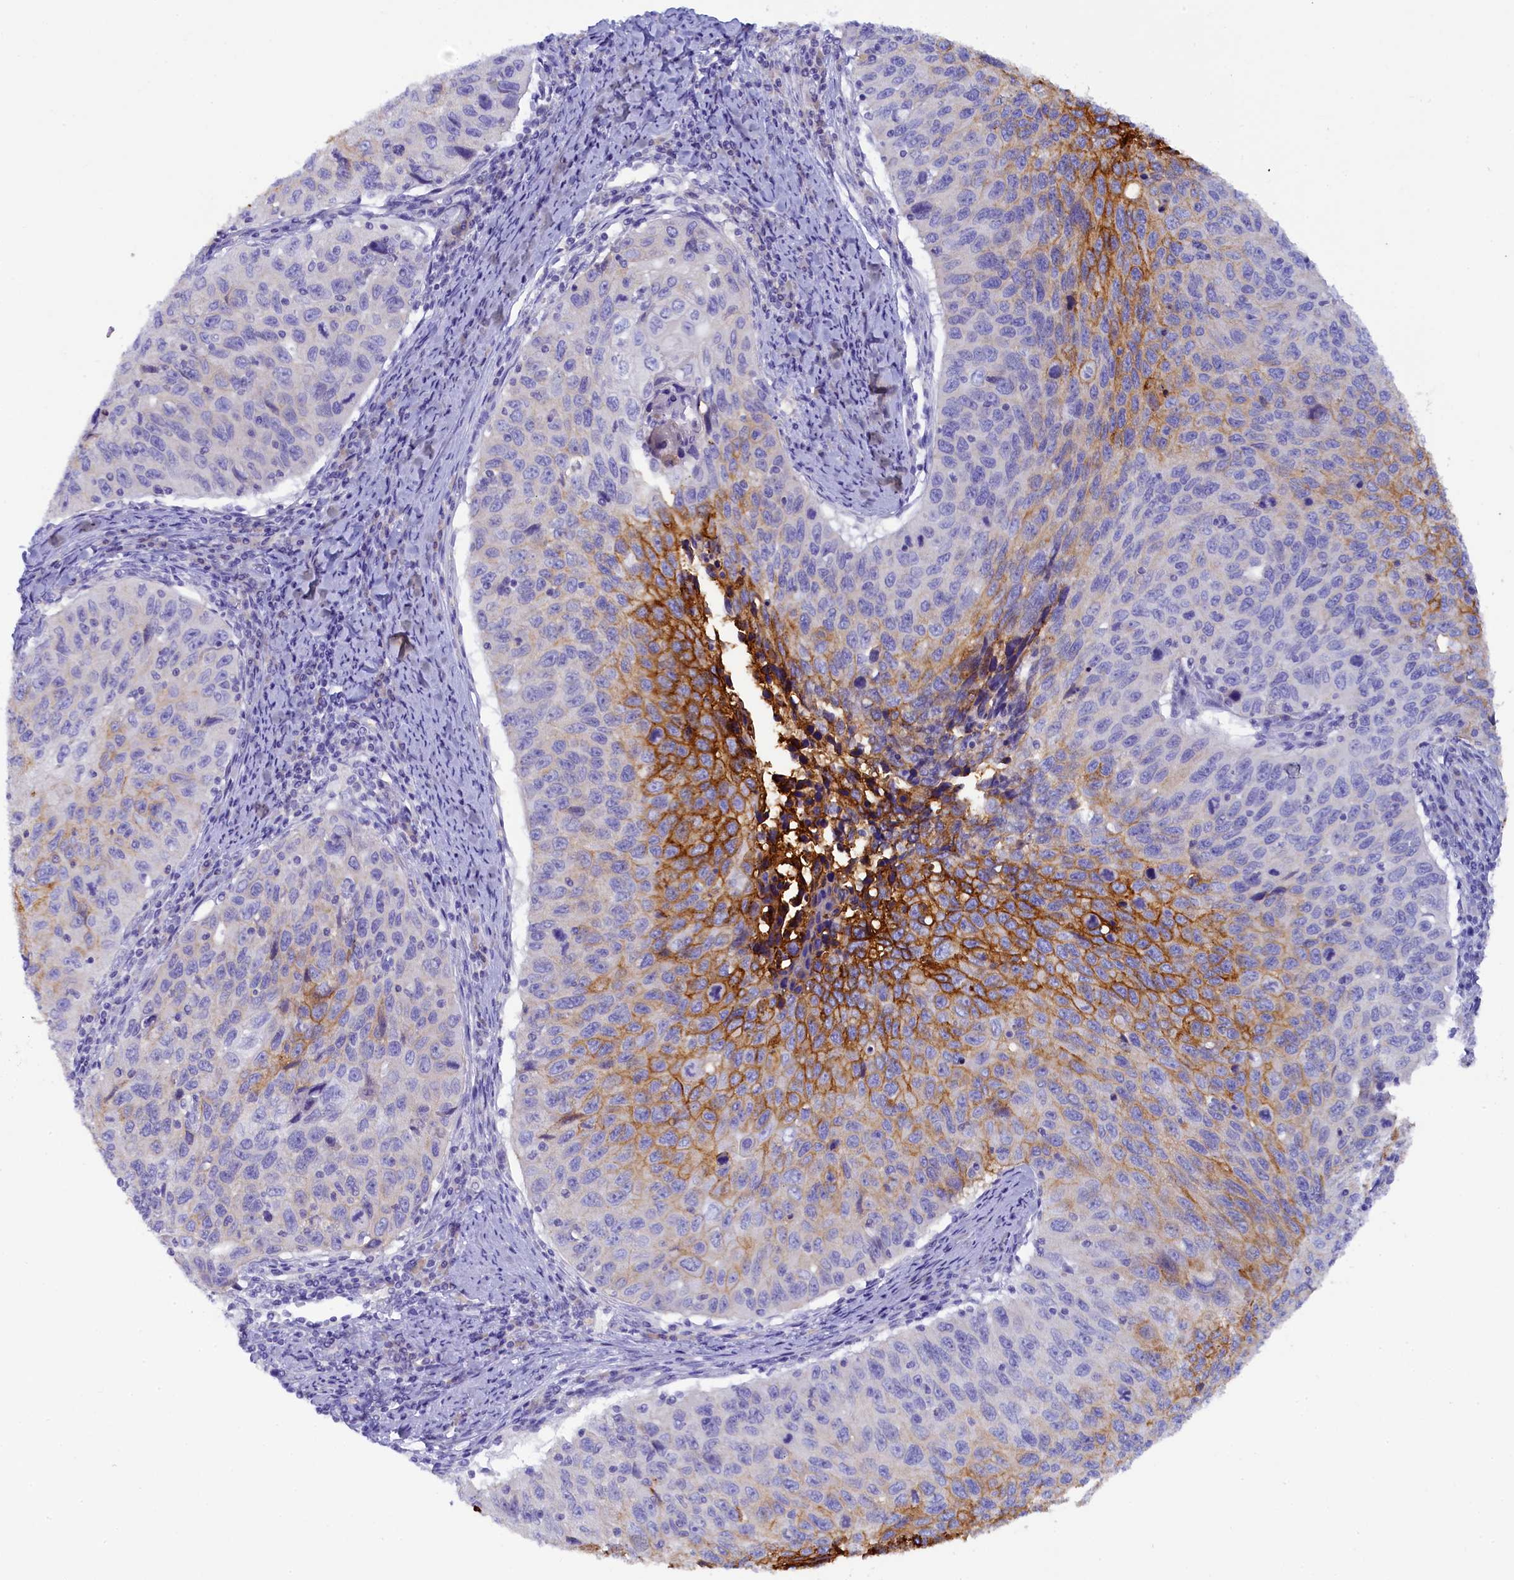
{"staining": {"intensity": "strong", "quantity": "25%-75%", "location": "cytoplasmic/membranous"}, "tissue": "cervical cancer", "cell_type": "Tumor cells", "image_type": "cancer", "snomed": [{"axis": "morphology", "description": "Squamous cell carcinoma, NOS"}, {"axis": "topography", "description": "Cervix"}], "caption": "Immunohistochemistry (IHC) of human cervical cancer demonstrates high levels of strong cytoplasmic/membranous expression in approximately 25%-75% of tumor cells.", "gene": "MYADML2", "patient": {"sex": "female", "age": 53}}